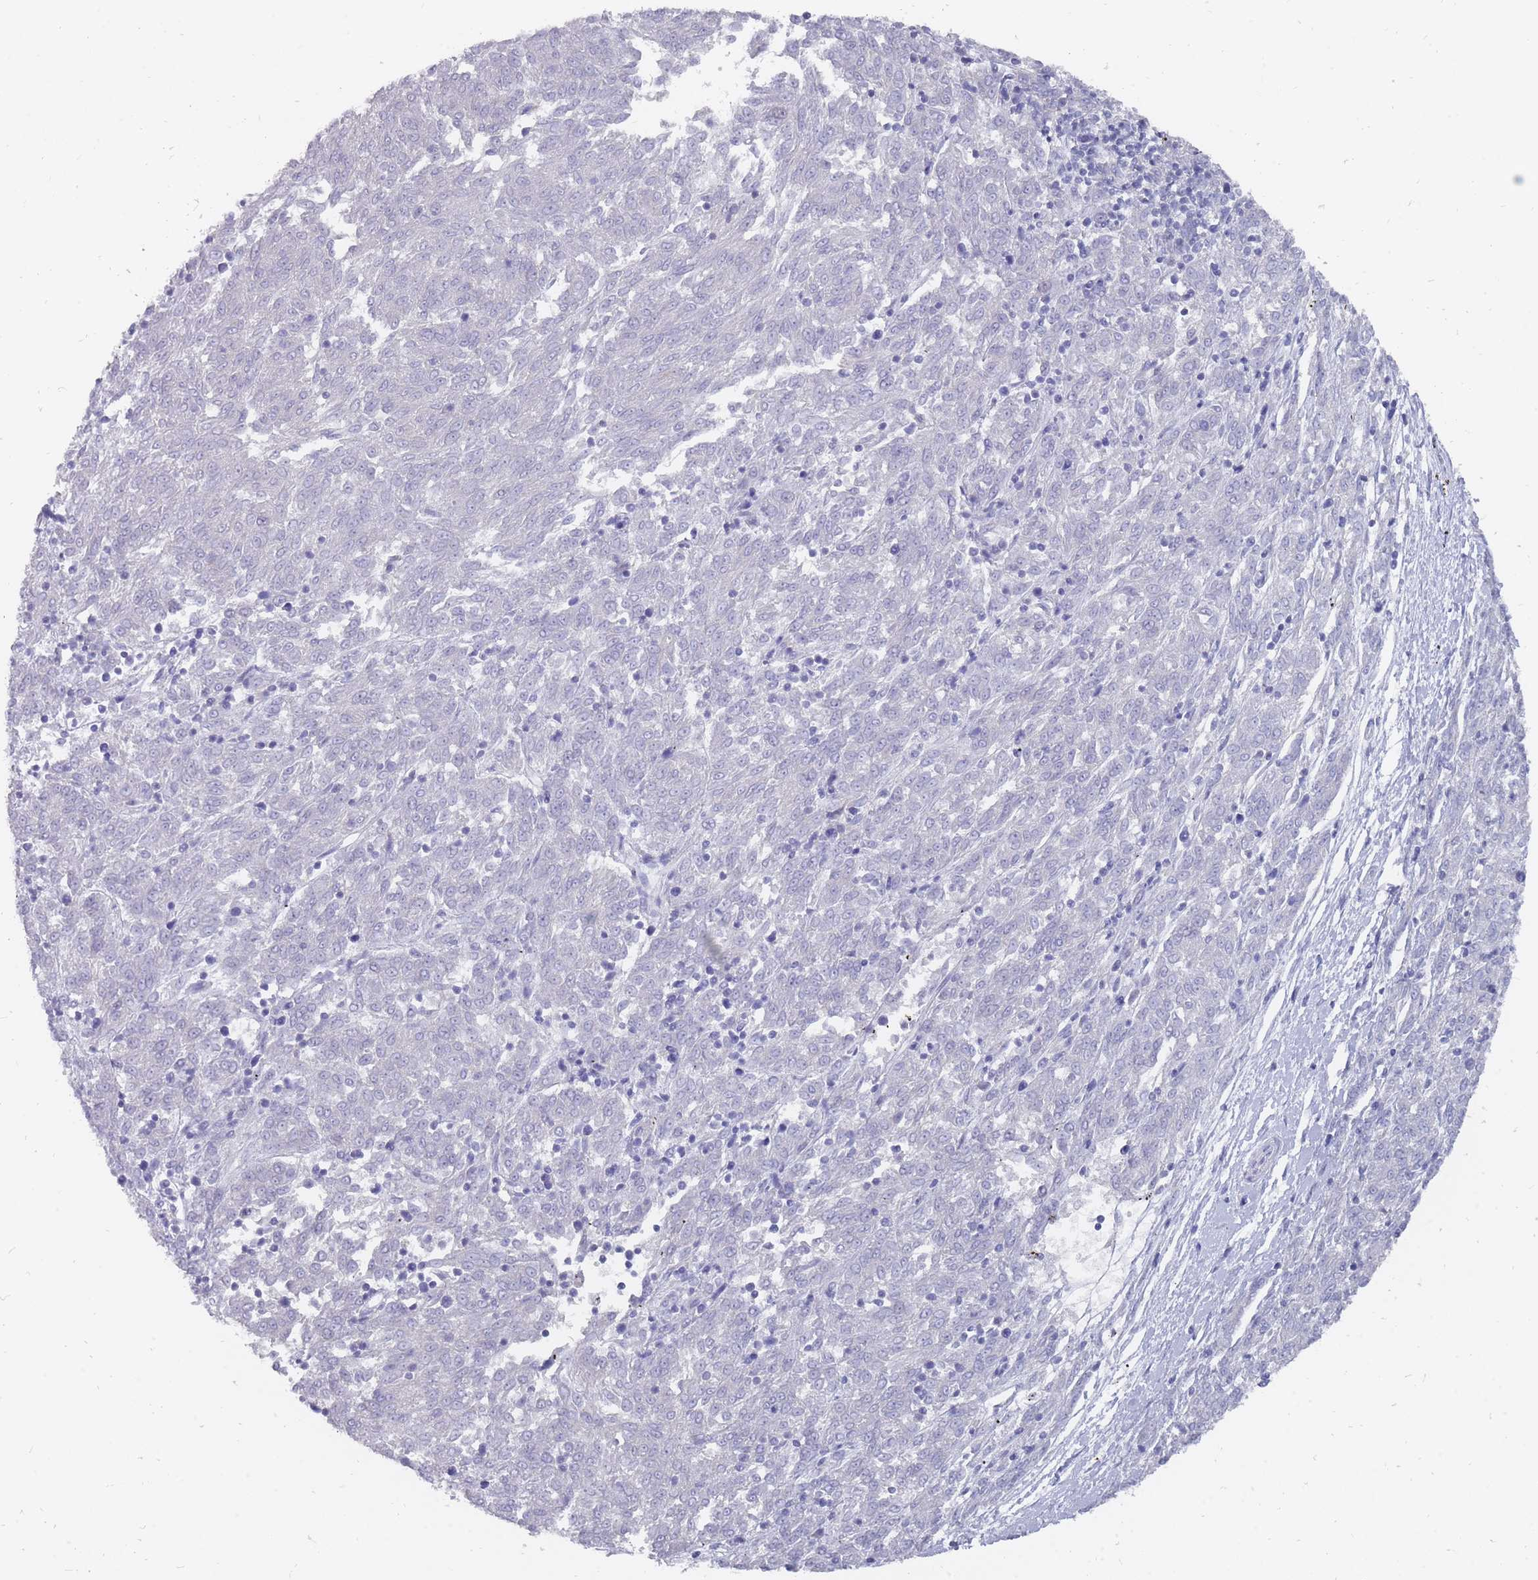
{"staining": {"intensity": "negative", "quantity": "none", "location": "none"}, "tissue": "melanoma", "cell_type": "Tumor cells", "image_type": "cancer", "snomed": [{"axis": "morphology", "description": "Malignant melanoma, NOS"}, {"axis": "topography", "description": "Skin"}], "caption": "Tumor cells show no significant staining in melanoma.", "gene": "OTULINL", "patient": {"sex": "female", "age": 72}}